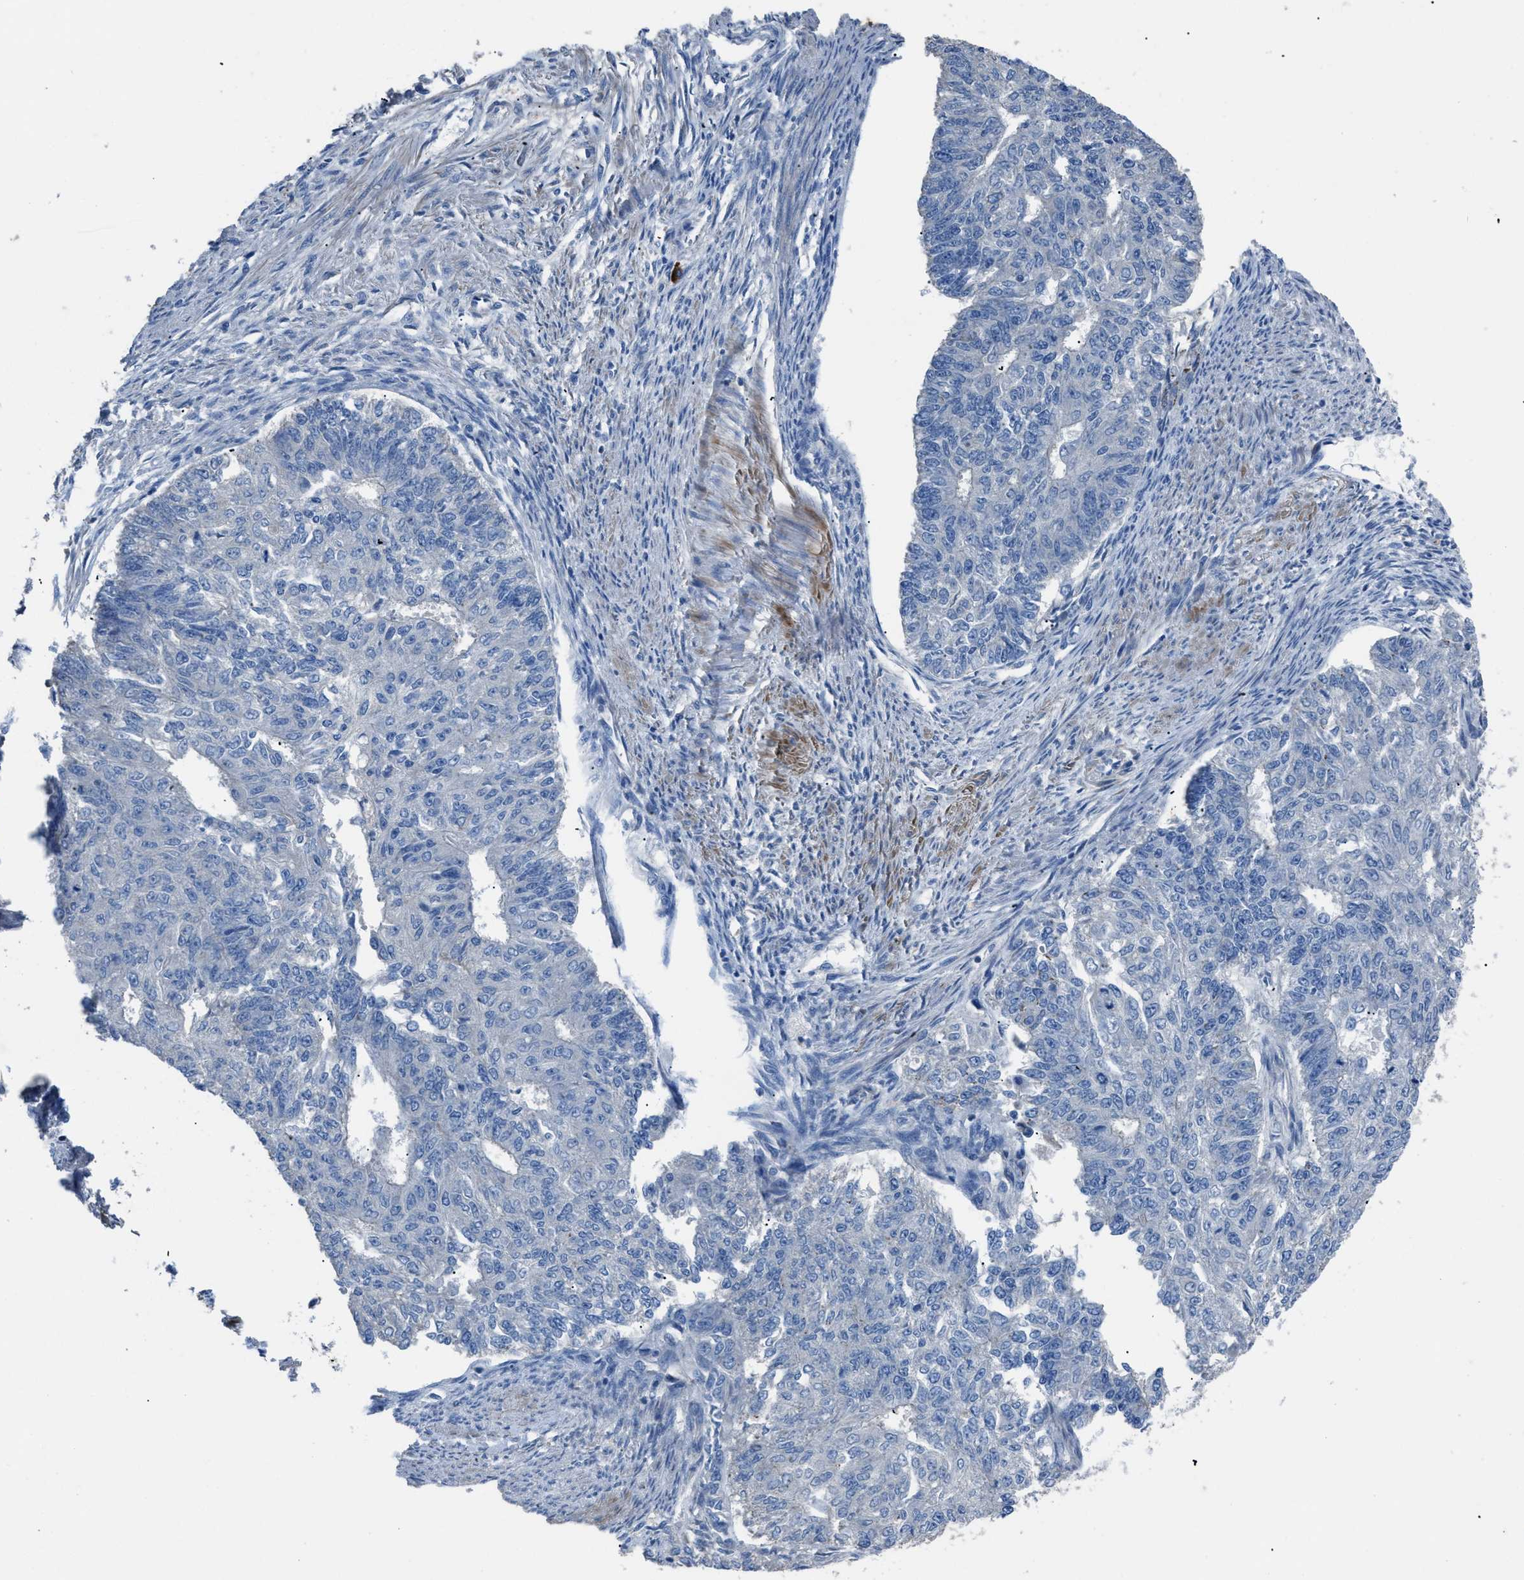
{"staining": {"intensity": "negative", "quantity": "none", "location": "none"}, "tissue": "endometrial cancer", "cell_type": "Tumor cells", "image_type": "cancer", "snomed": [{"axis": "morphology", "description": "Adenocarcinoma, NOS"}, {"axis": "topography", "description": "Endometrium"}], "caption": "IHC image of endometrial cancer stained for a protein (brown), which demonstrates no expression in tumor cells.", "gene": "SGCZ", "patient": {"sex": "female", "age": 32}}